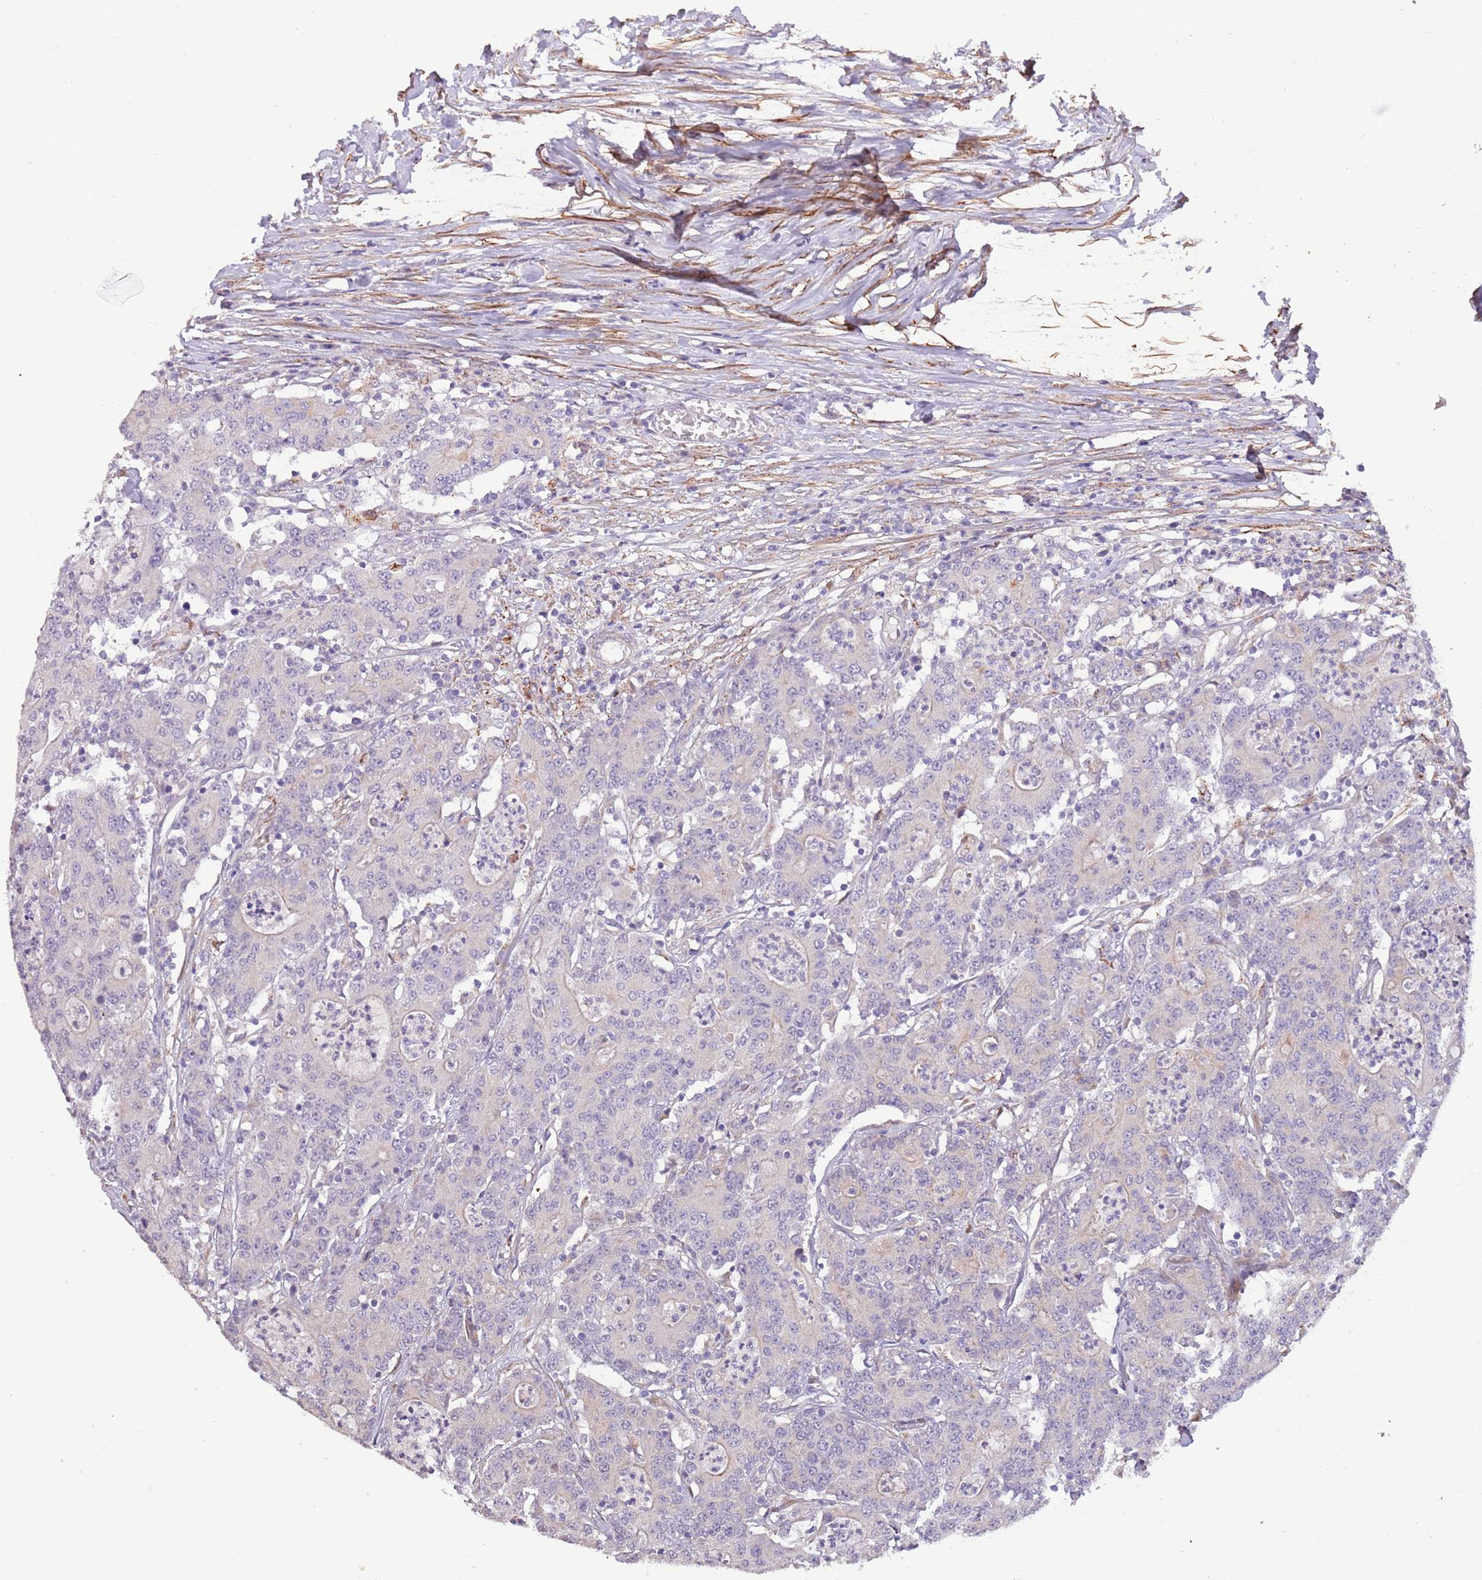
{"staining": {"intensity": "negative", "quantity": "none", "location": "none"}, "tissue": "colorectal cancer", "cell_type": "Tumor cells", "image_type": "cancer", "snomed": [{"axis": "morphology", "description": "Adenocarcinoma, NOS"}, {"axis": "topography", "description": "Colon"}], "caption": "This is a histopathology image of immunohistochemistry staining of colorectal adenocarcinoma, which shows no staining in tumor cells.", "gene": "ZNF658", "patient": {"sex": "male", "age": 83}}